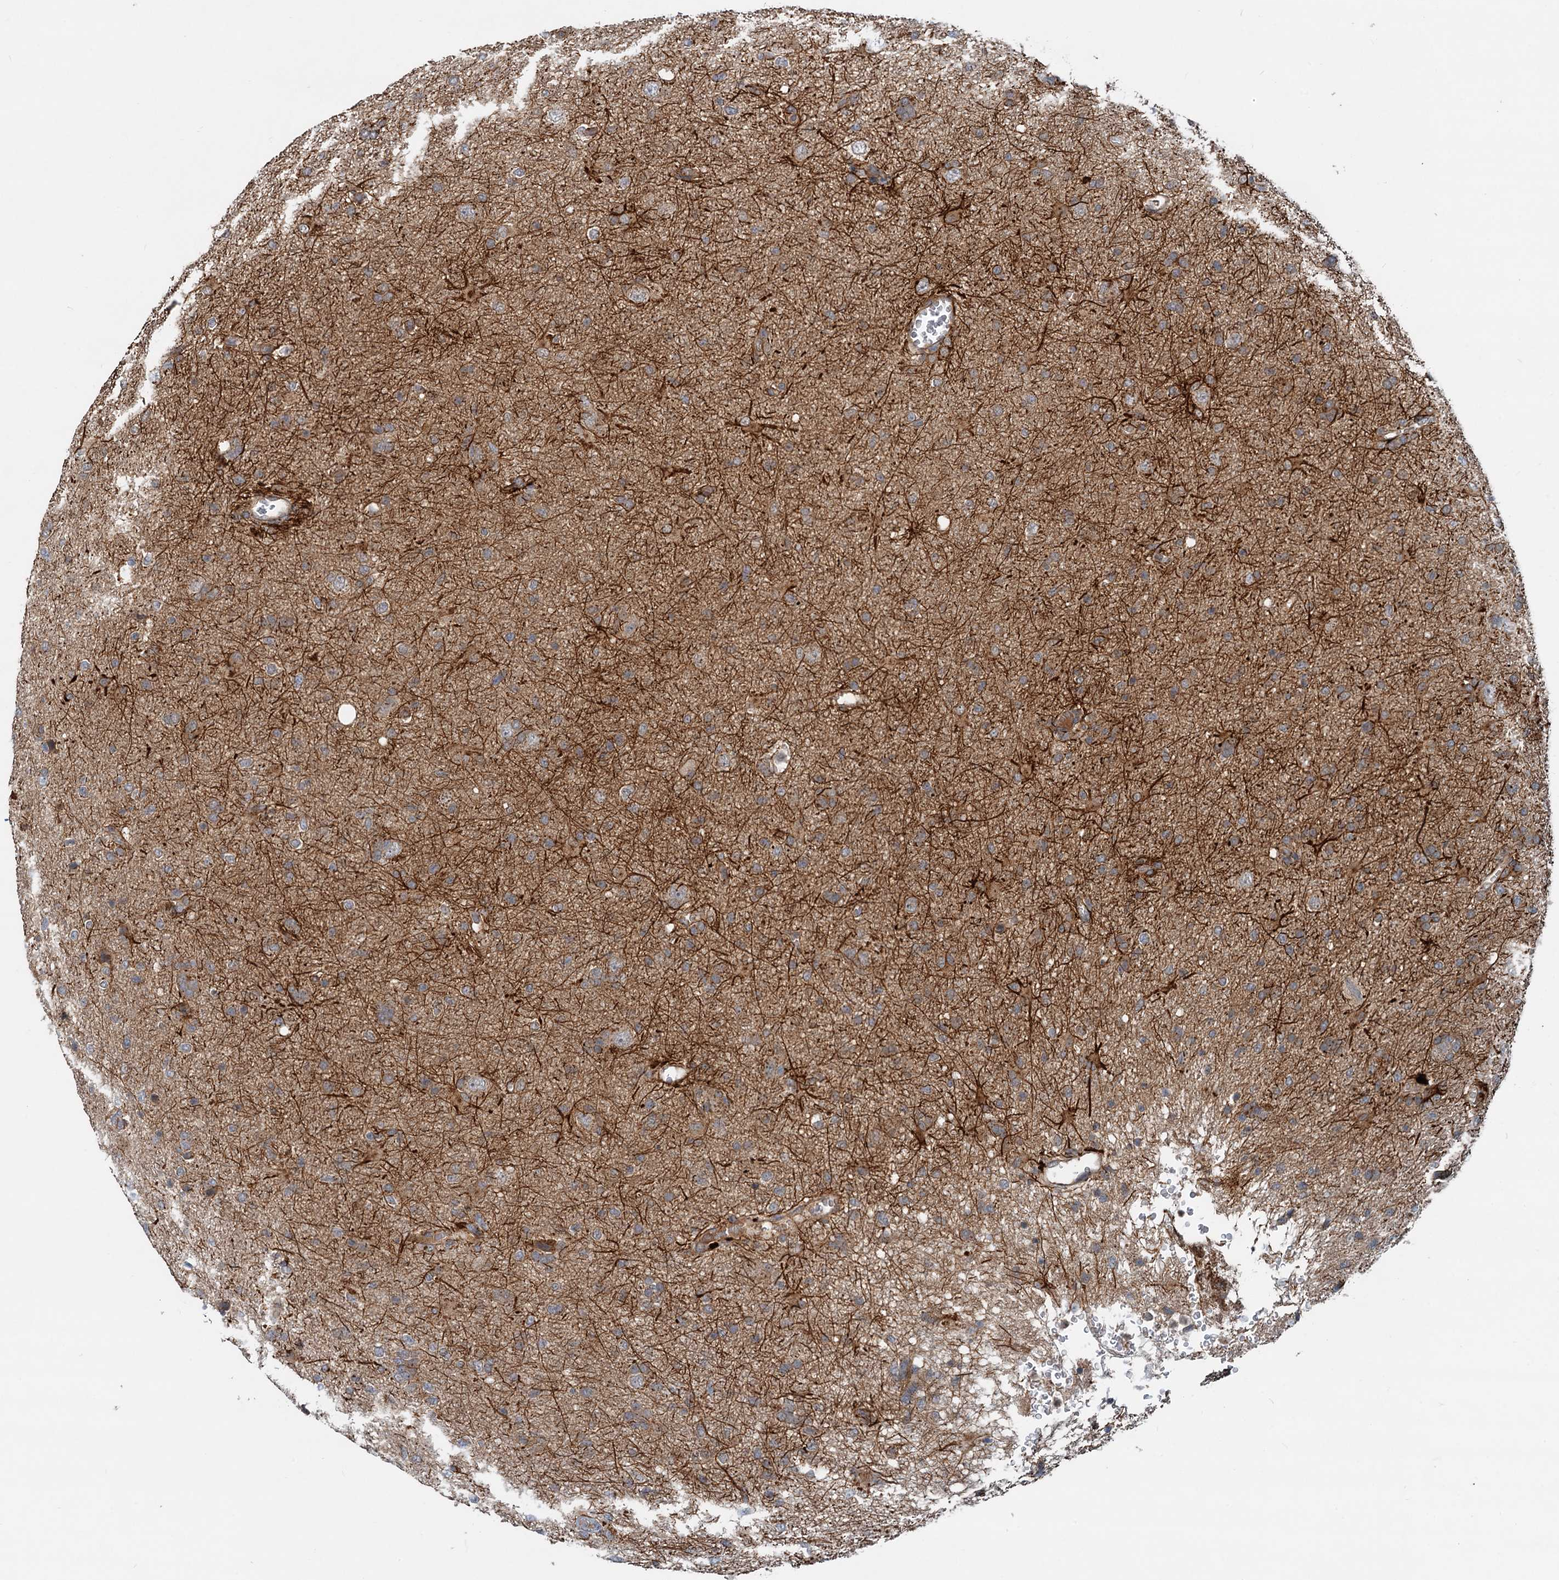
{"staining": {"intensity": "moderate", "quantity": ">75%", "location": "cytoplasmic/membranous"}, "tissue": "glioma", "cell_type": "Tumor cells", "image_type": "cancer", "snomed": [{"axis": "morphology", "description": "Glioma, malignant, High grade"}, {"axis": "topography", "description": "Brain"}], "caption": "Glioma stained for a protein demonstrates moderate cytoplasmic/membranous positivity in tumor cells.", "gene": "CEP68", "patient": {"sex": "female", "age": 57}}